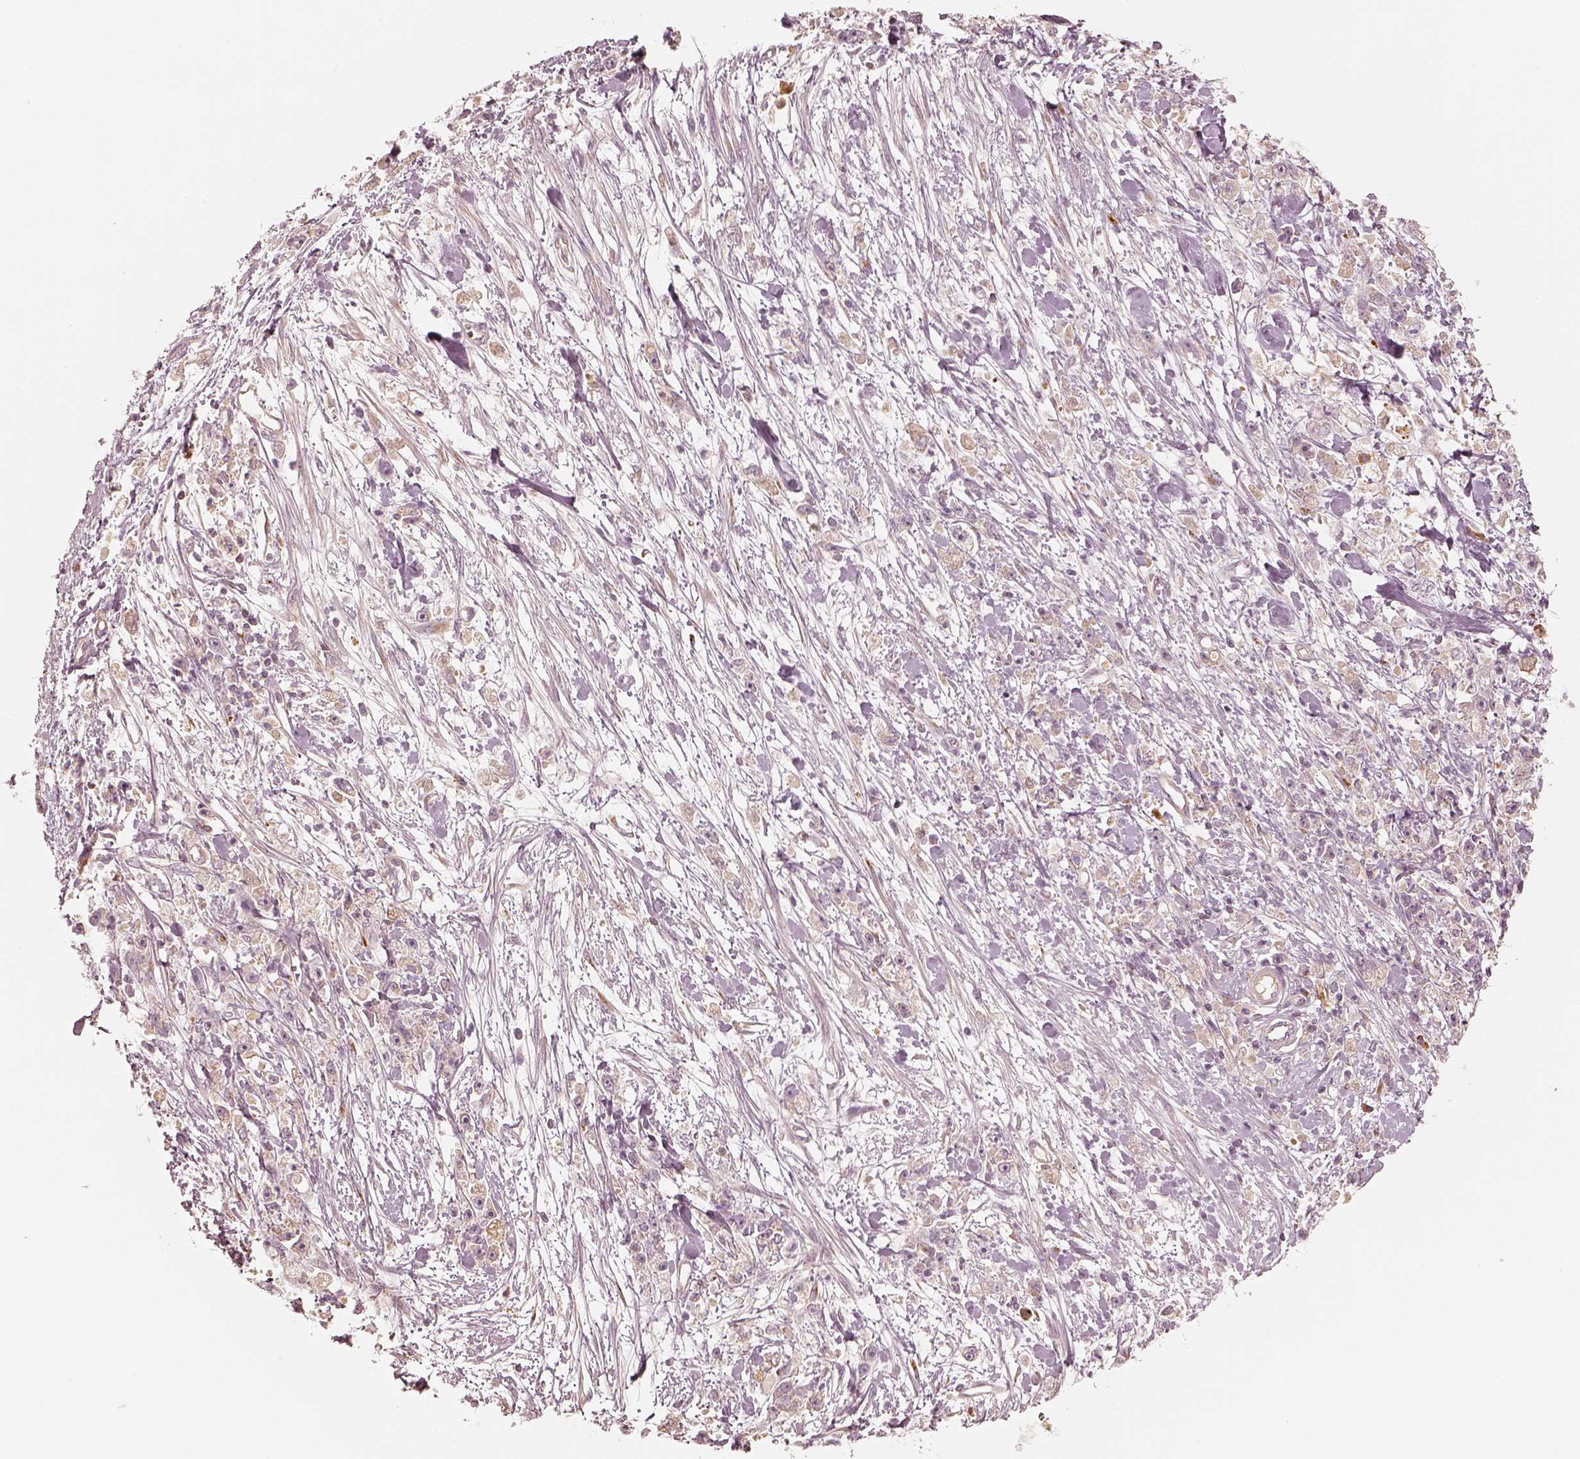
{"staining": {"intensity": "negative", "quantity": "none", "location": "none"}, "tissue": "stomach cancer", "cell_type": "Tumor cells", "image_type": "cancer", "snomed": [{"axis": "morphology", "description": "Adenocarcinoma, NOS"}, {"axis": "topography", "description": "Stomach"}], "caption": "This is a image of immunohistochemistry staining of adenocarcinoma (stomach), which shows no expression in tumor cells.", "gene": "GORASP2", "patient": {"sex": "female", "age": 59}}